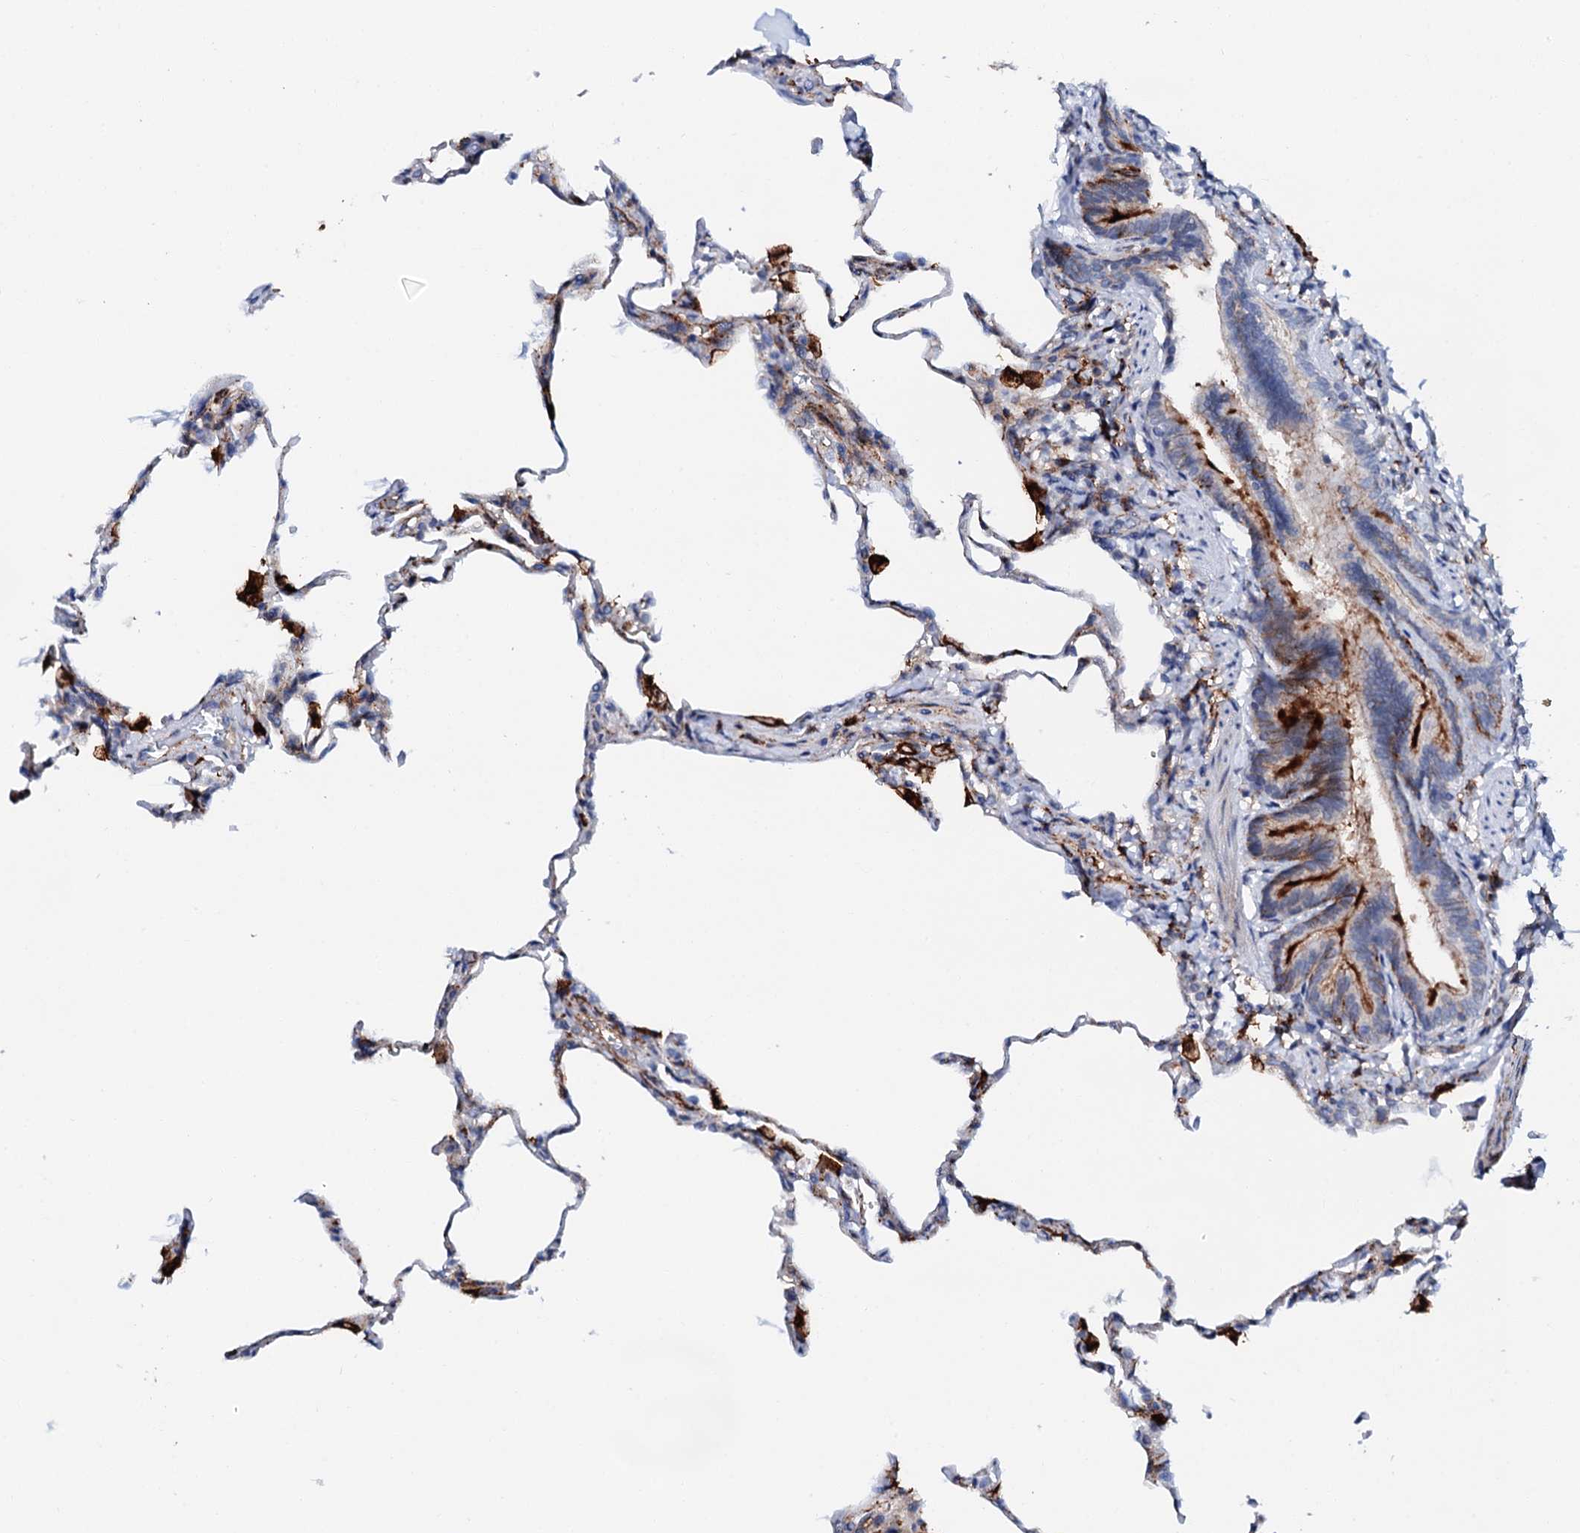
{"staining": {"intensity": "negative", "quantity": "none", "location": "none"}, "tissue": "lung", "cell_type": "Alveolar cells", "image_type": "normal", "snomed": [{"axis": "morphology", "description": "Normal tissue, NOS"}, {"axis": "topography", "description": "Lung"}], "caption": "Immunohistochemistry of normal lung displays no staining in alveolar cells. (Stains: DAB IHC with hematoxylin counter stain, Microscopy: brightfield microscopy at high magnification).", "gene": "MED13L", "patient": {"sex": "male", "age": 20}}